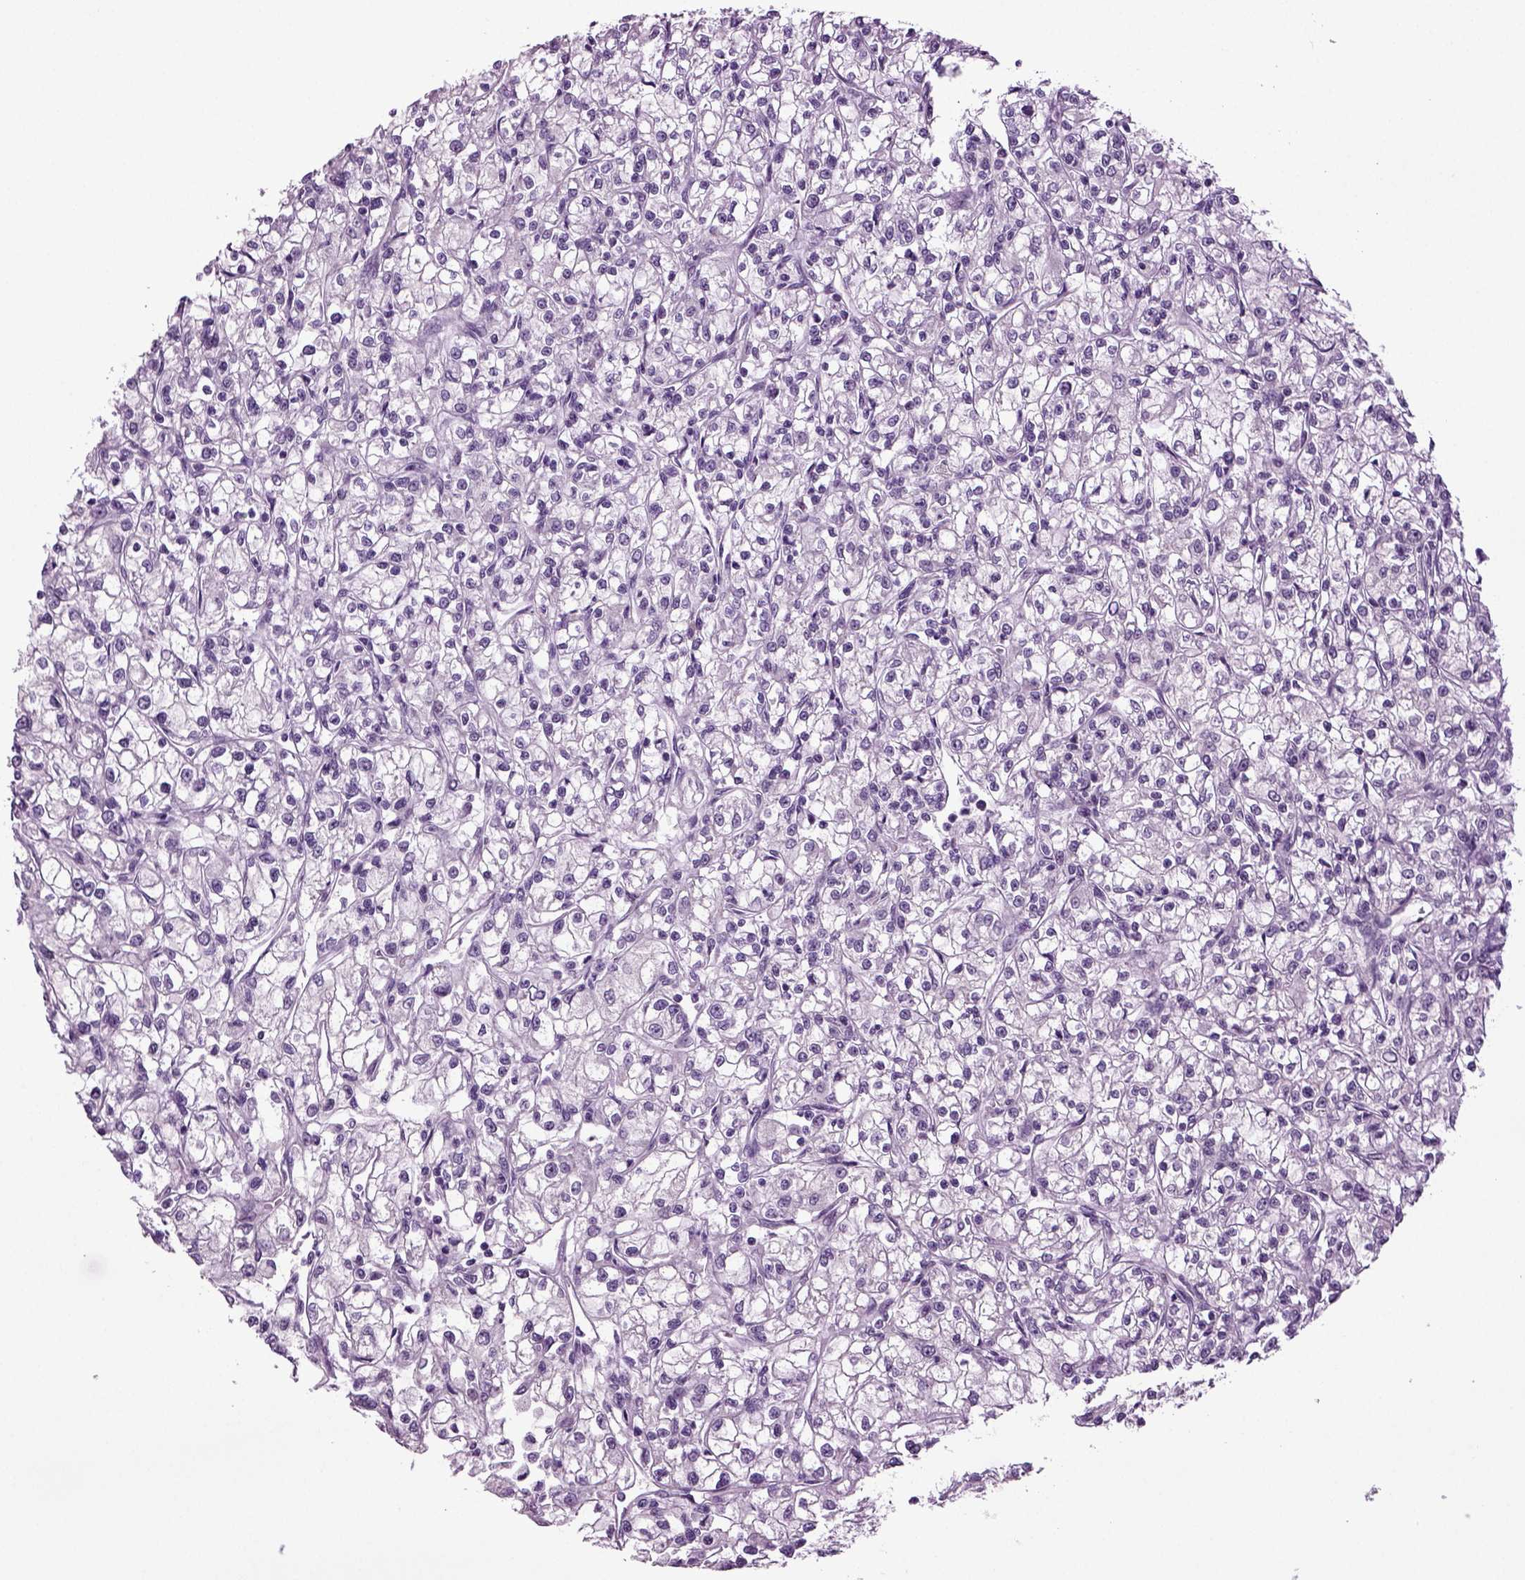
{"staining": {"intensity": "negative", "quantity": "none", "location": "none"}, "tissue": "renal cancer", "cell_type": "Tumor cells", "image_type": "cancer", "snomed": [{"axis": "morphology", "description": "Adenocarcinoma, NOS"}, {"axis": "topography", "description": "Kidney"}], "caption": "Immunohistochemical staining of adenocarcinoma (renal) shows no significant positivity in tumor cells.", "gene": "PLCH2", "patient": {"sex": "female", "age": 59}}